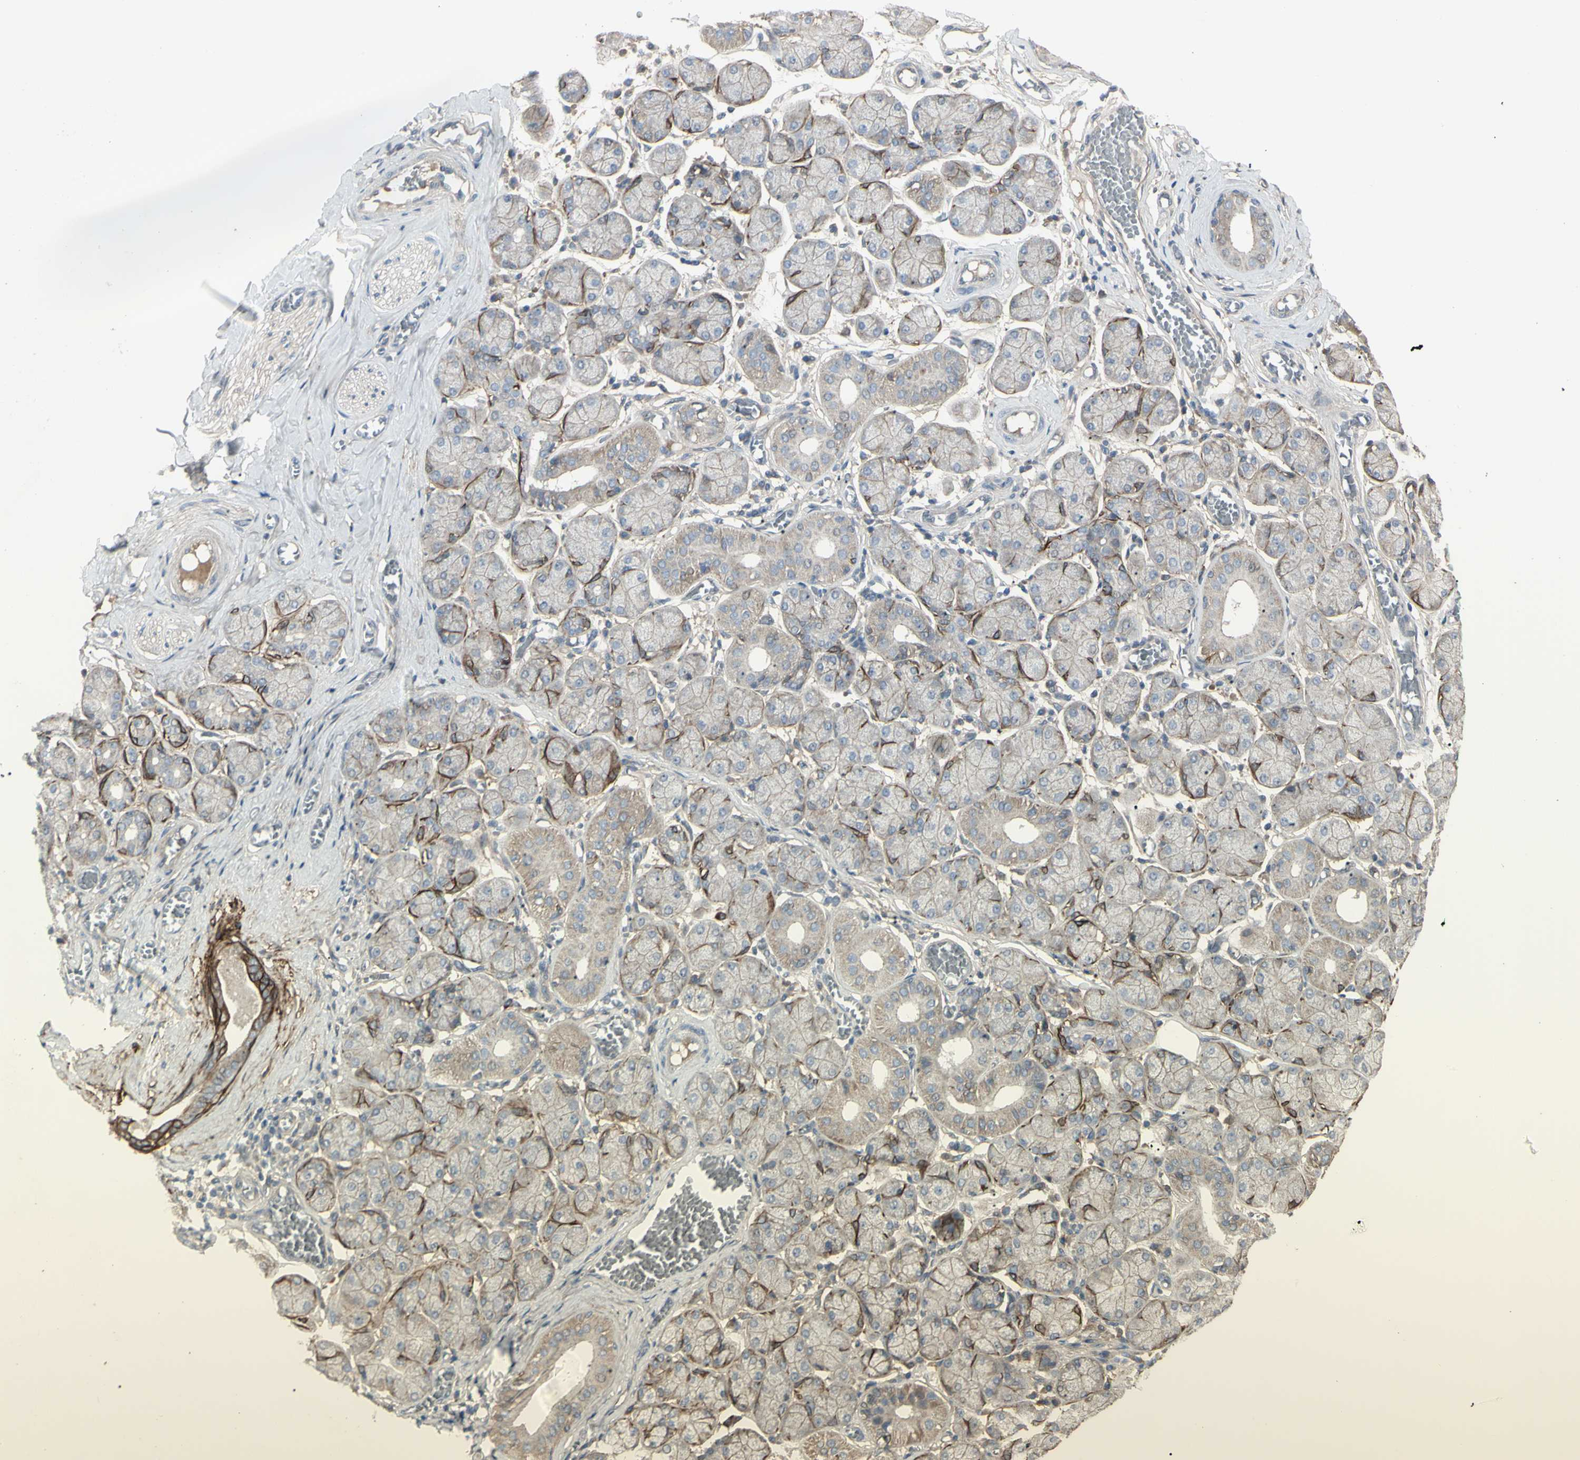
{"staining": {"intensity": "weak", "quantity": "25%-75%", "location": "cytoplasmic/membranous"}, "tissue": "salivary gland", "cell_type": "Glandular cells", "image_type": "normal", "snomed": [{"axis": "morphology", "description": "Normal tissue, NOS"}, {"axis": "topography", "description": "Salivary gland"}], "caption": "IHC micrograph of normal salivary gland stained for a protein (brown), which shows low levels of weak cytoplasmic/membranous positivity in about 25%-75% of glandular cells.", "gene": "CD276", "patient": {"sex": "female", "age": 24}}